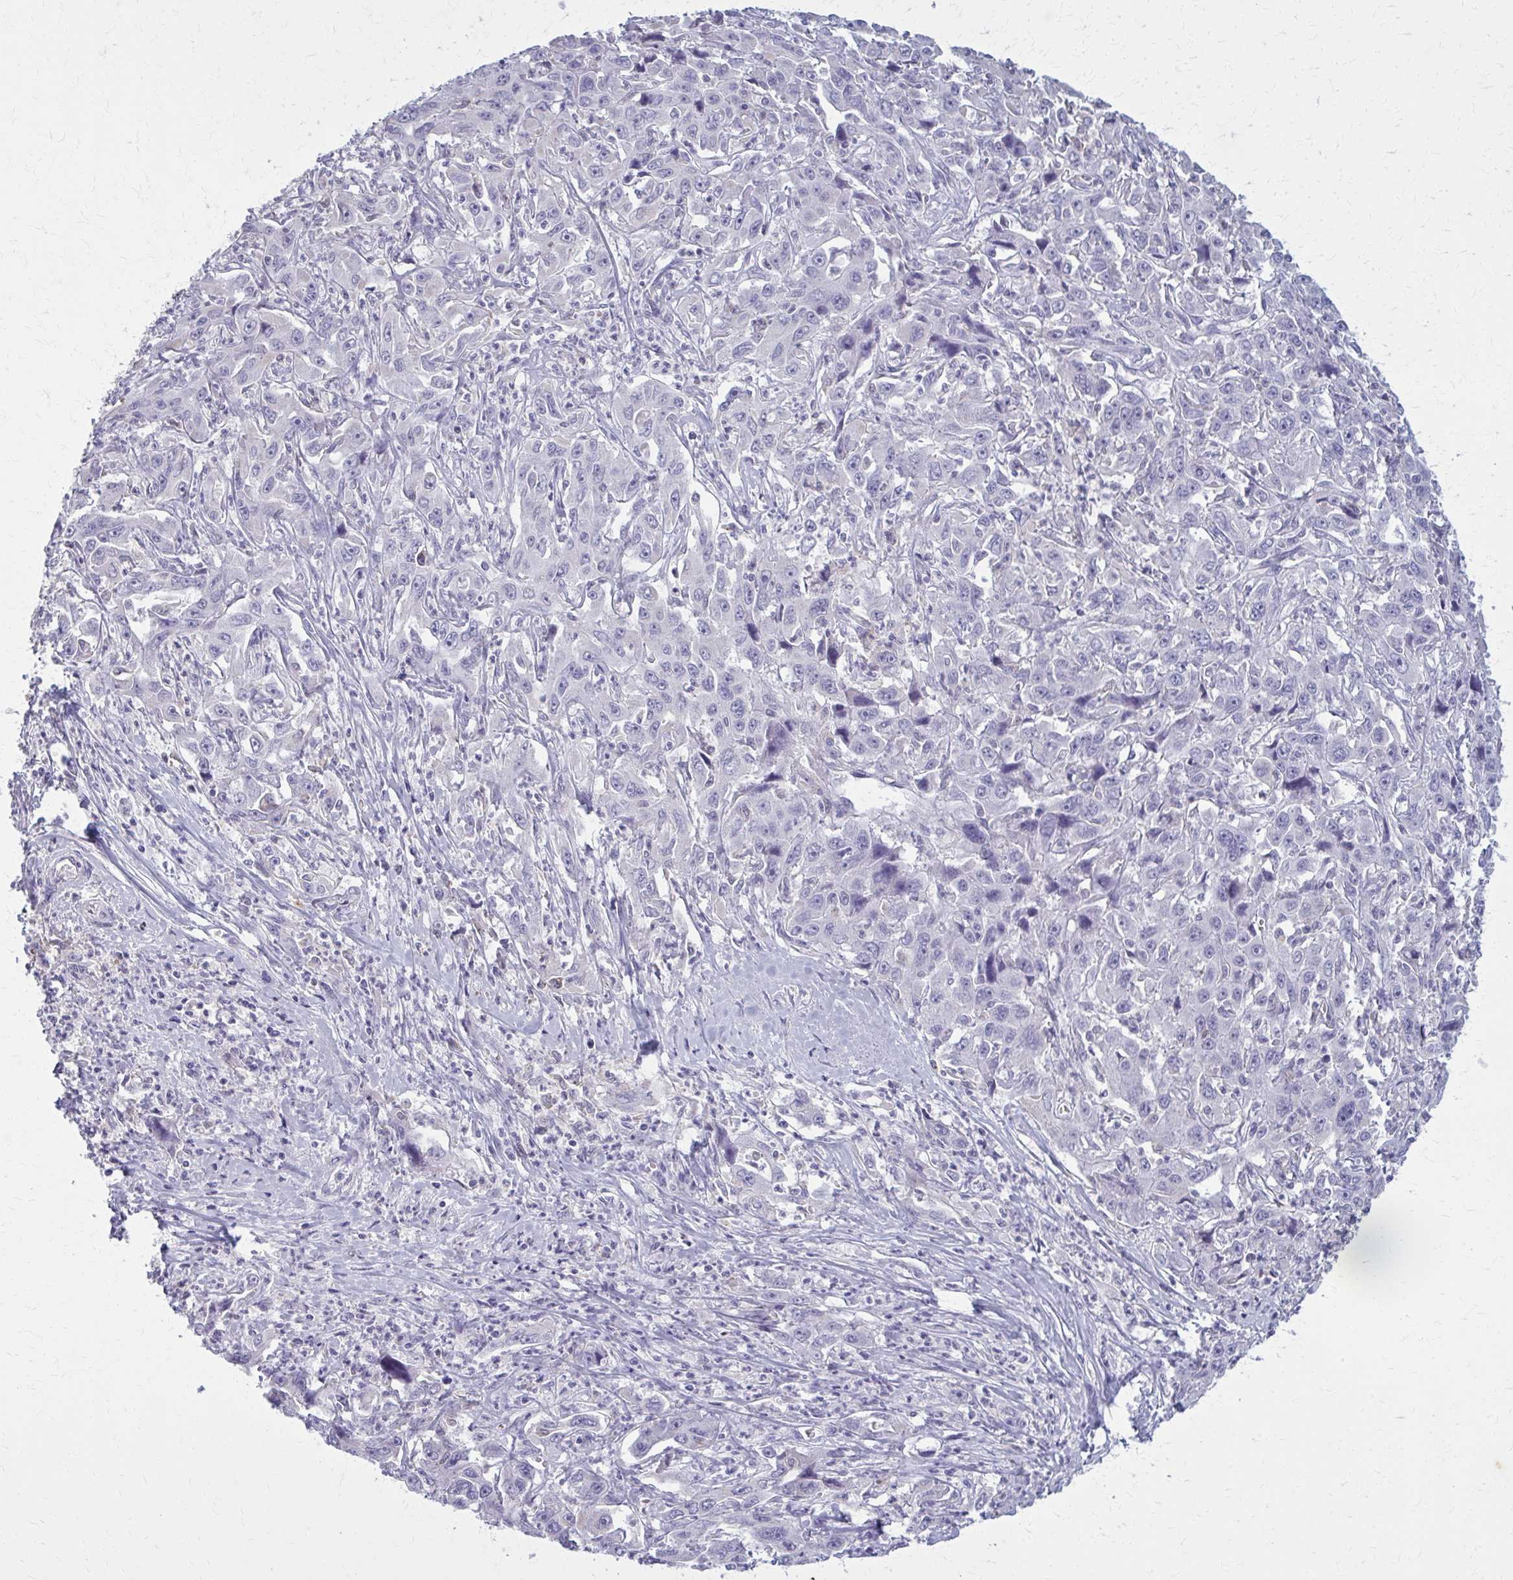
{"staining": {"intensity": "negative", "quantity": "none", "location": "none"}, "tissue": "liver cancer", "cell_type": "Tumor cells", "image_type": "cancer", "snomed": [{"axis": "morphology", "description": "Carcinoma, Hepatocellular, NOS"}, {"axis": "topography", "description": "Liver"}], "caption": "Immunohistochemistry photomicrograph of hepatocellular carcinoma (liver) stained for a protein (brown), which reveals no staining in tumor cells.", "gene": "CARD9", "patient": {"sex": "male", "age": 63}}